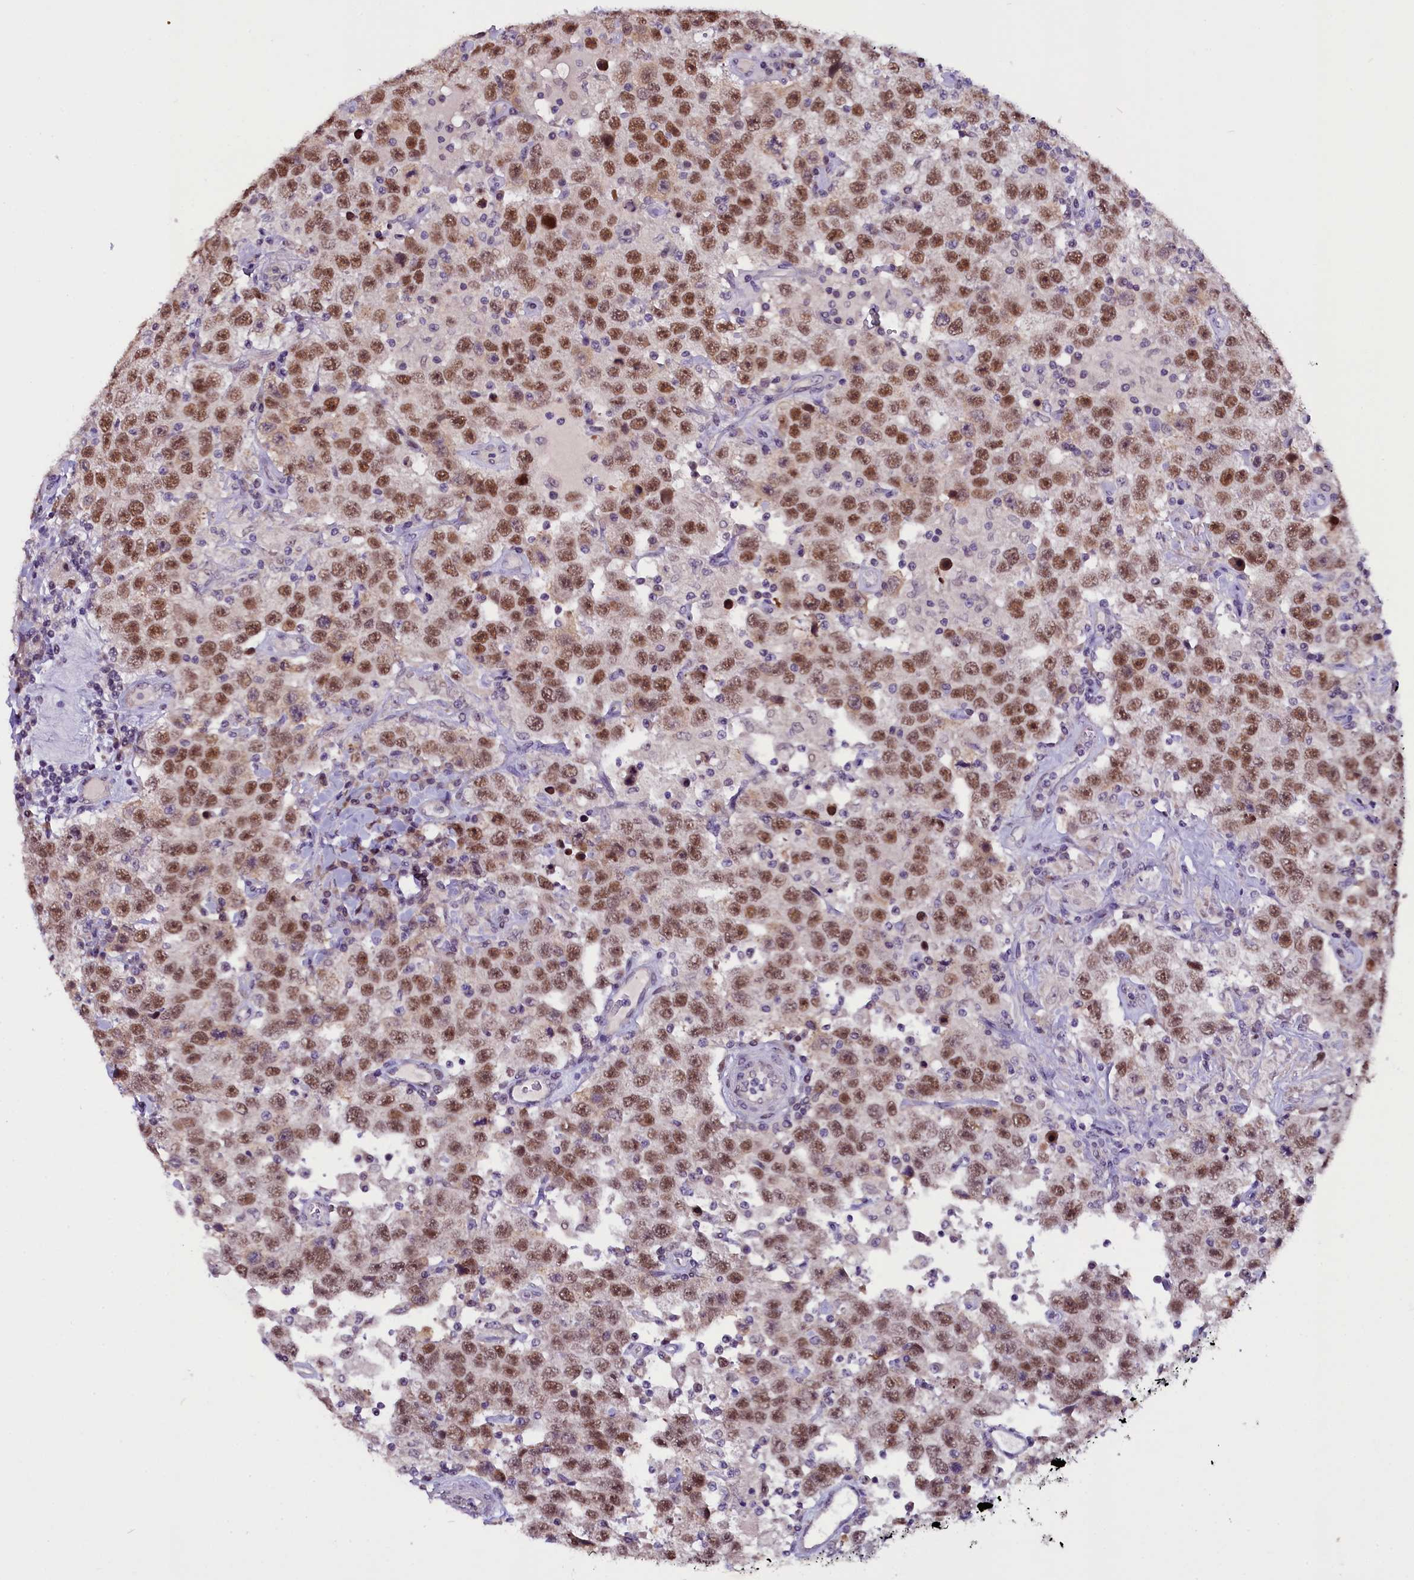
{"staining": {"intensity": "moderate", "quantity": ">75%", "location": "nuclear"}, "tissue": "testis cancer", "cell_type": "Tumor cells", "image_type": "cancer", "snomed": [{"axis": "morphology", "description": "Seminoma, NOS"}, {"axis": "topography", "description": "Testis"}], "caption": "Testis seminoma stained with a brown dye shows moderate nuclear positive positivity in about >75% of tumor cells.", "gene": "RPUSD2", "patient": {"sex": "male", "age": 41}}